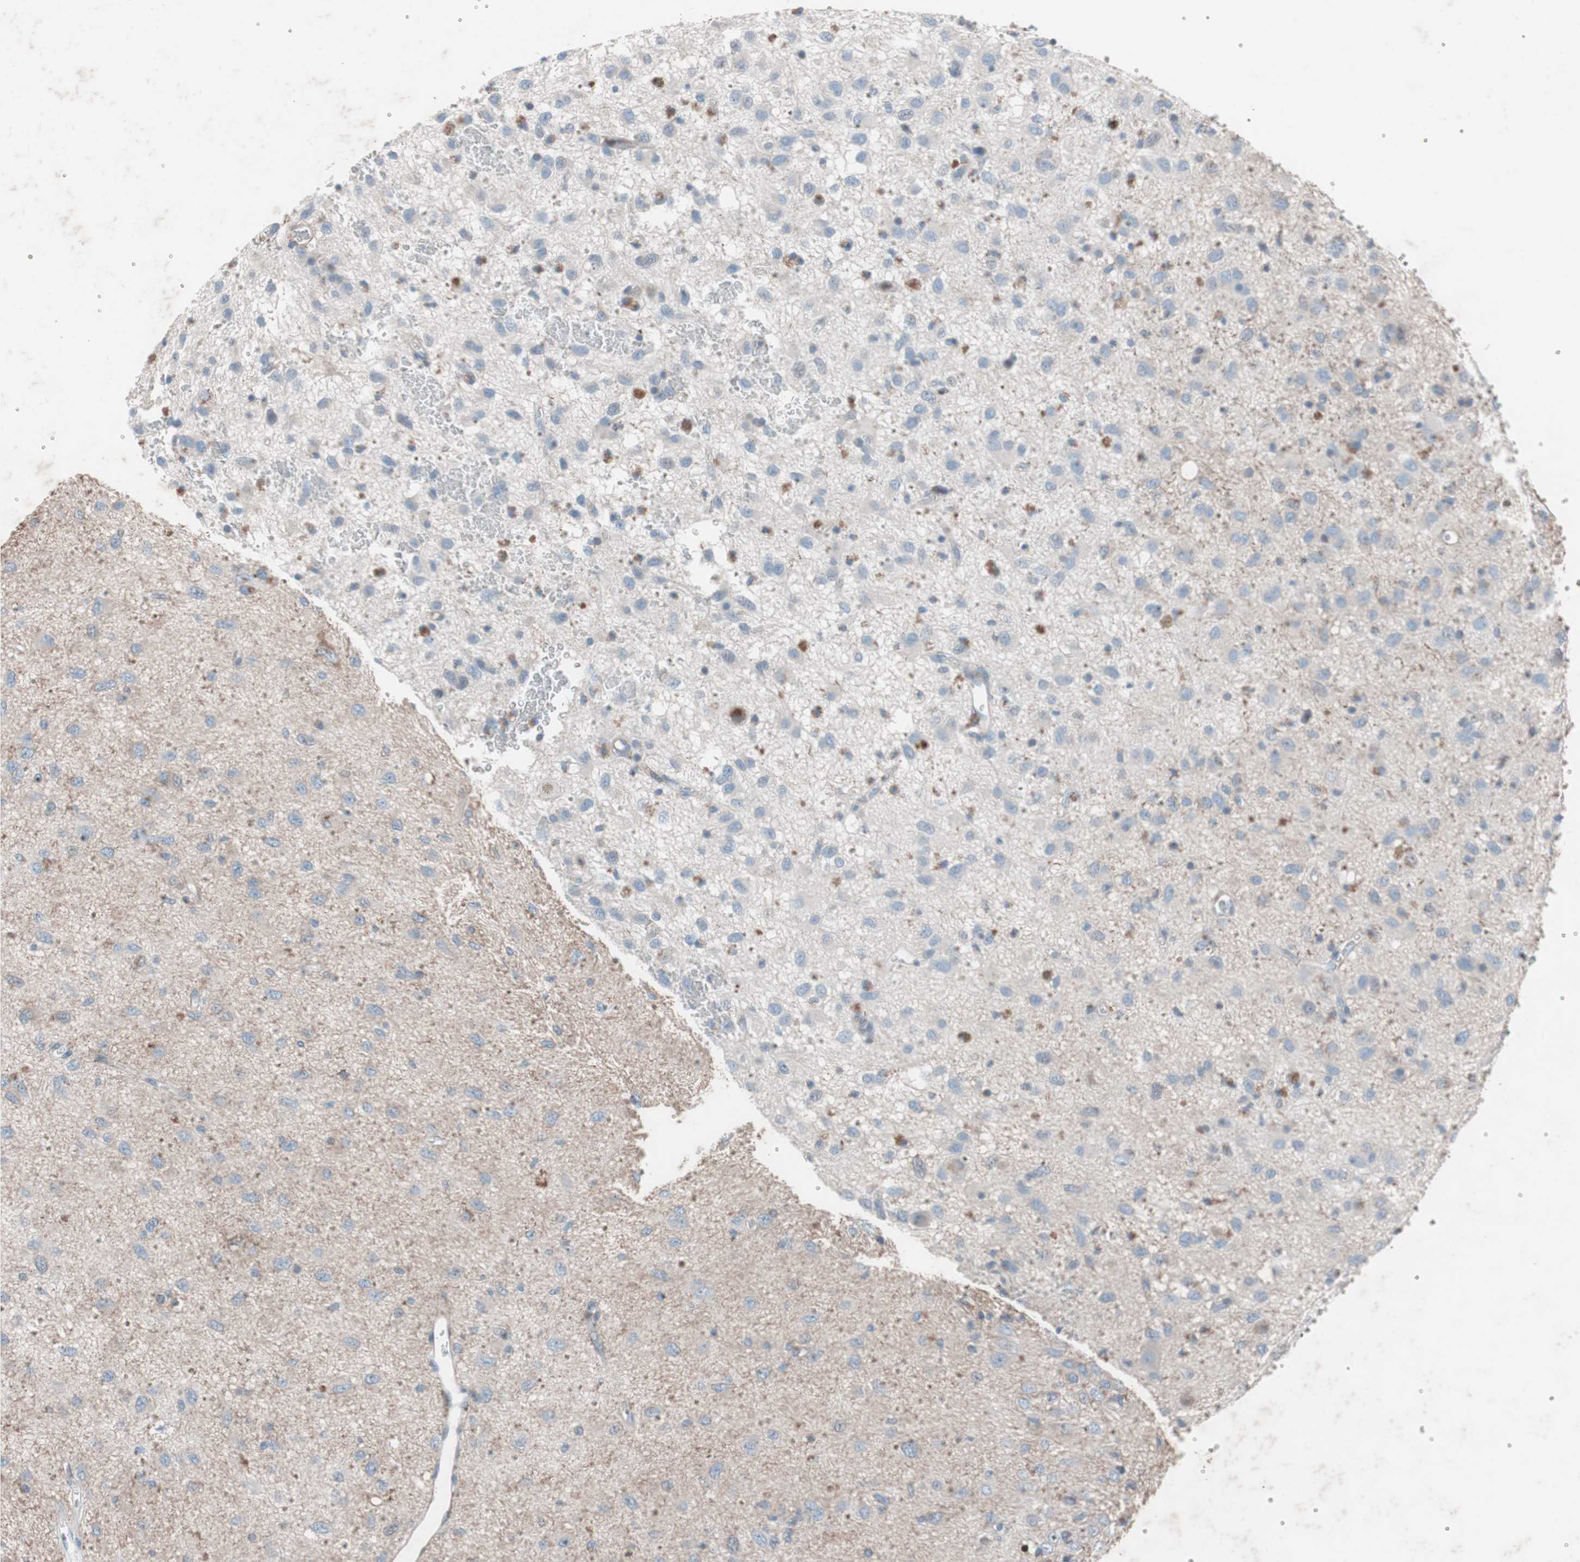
{"staining": {"intensity": "weak", "quantity": "25%-75%", "location": "cytoplasmic/membranous"}, "tissue": "glioma", "cell_type": "Tumor cells", "image_type": "cancer", "snomed": [{"axis": "morphology", "description": "Glioma, malignant, Low grade"}, {"axis": "topography", "description": "Brain"}], "caption": "Protein expression analysis of malignant low-grade glioma displays weak cytoplasmic/membranous staining in about 25%-75% of tumor cells.", "gene": "GRB7", "patient": {"sex": "male", "age": 77}}